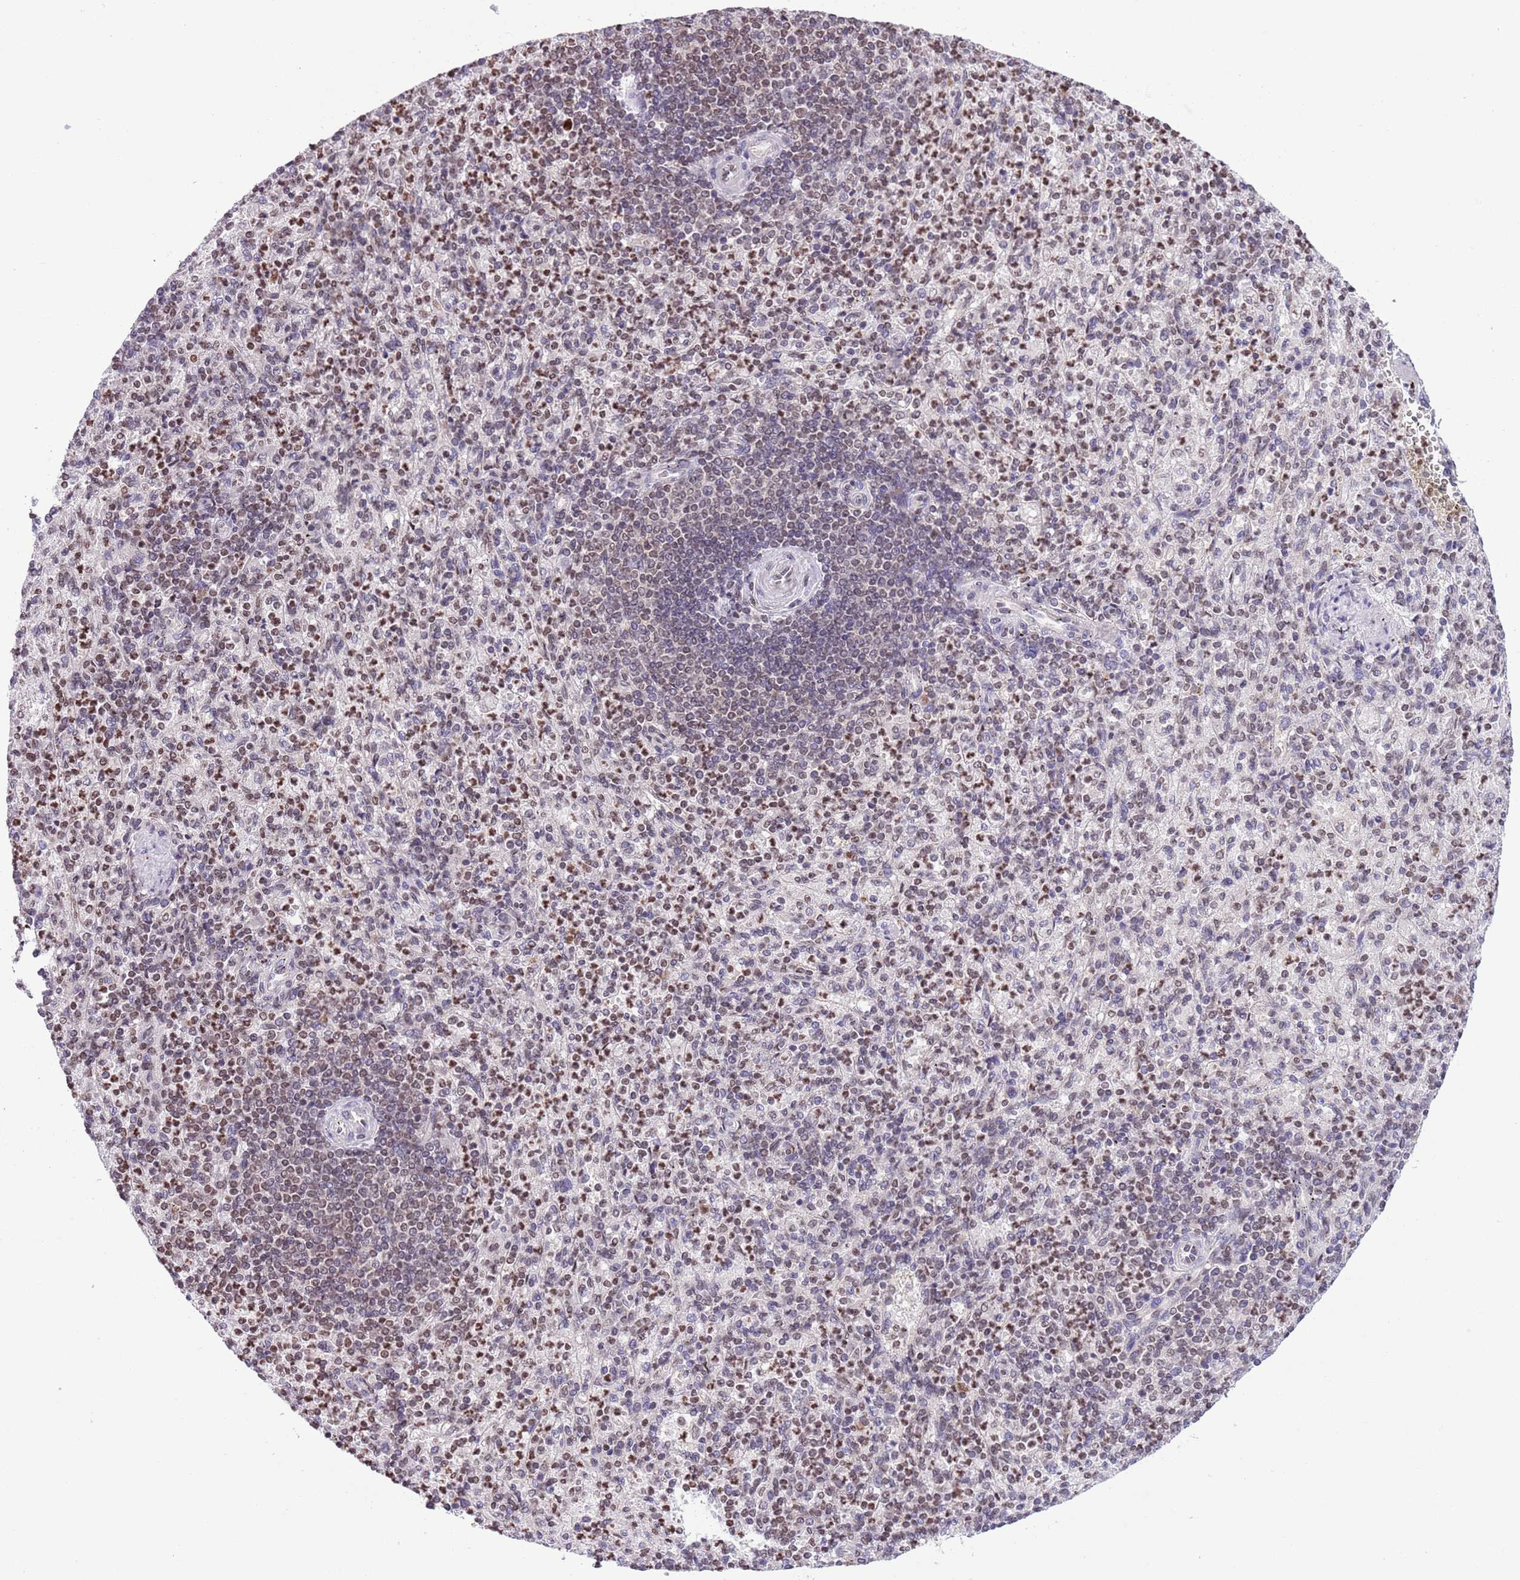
{"staining": {"intensity": "weak", "quantity": ">75%", "location": "nuclear"}, "tissue": "spleen", "cell_type": "Cells in red pulp", "image_type": "normal", "snomed": [{"axis": "morphology", "description": "Normal tissue, NOS"}, {"axis": "topography", "description": "Spleen"}], "caption": "Normal spleen displays weak nuclear expression in about >75% of cells in red pulp, visualized by immunohistochemistry.", "gene": "NRIP1", "patient": {"sex": "female", "age": 74}}